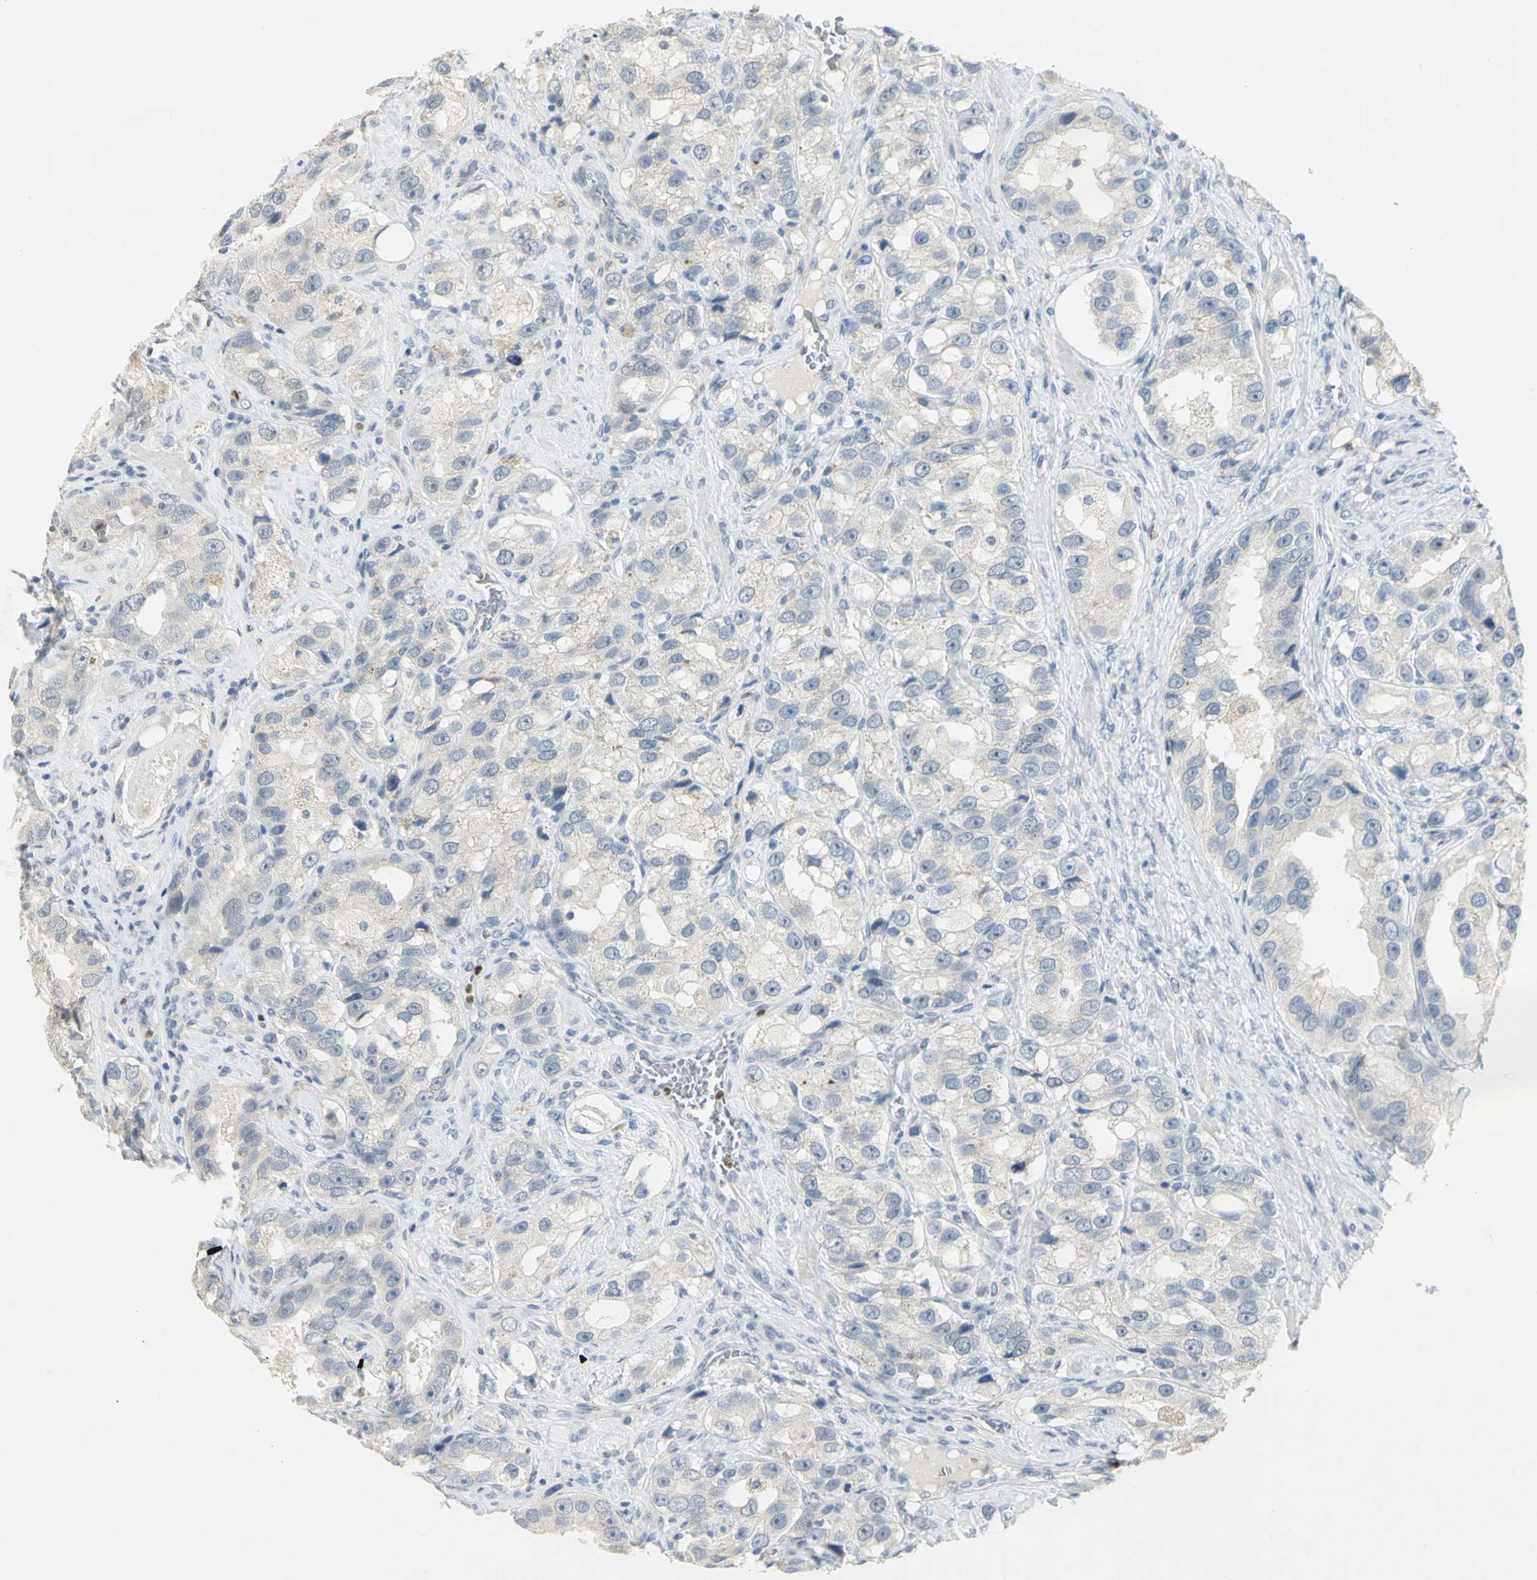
{"staining": {"intensity": "negative", "quantity": "none", "location": "none"}, "tissue": "prostate cancer", "cell_type": "Tumor cells", "image_type": "cancer", "snomed": [{"axis": "morphology", "description": "Adenocarcinoma, High grade"}, {"axis": "topography", "description": "Prostate"}], "caption": "A high-resolution image shows immunohistochemistry (IHC) staining of prostate cancer, which demonstrates no significant positivity in tumor cells.", "gene": "BCL6", "patient": {"sex": "male", "age": 63}}